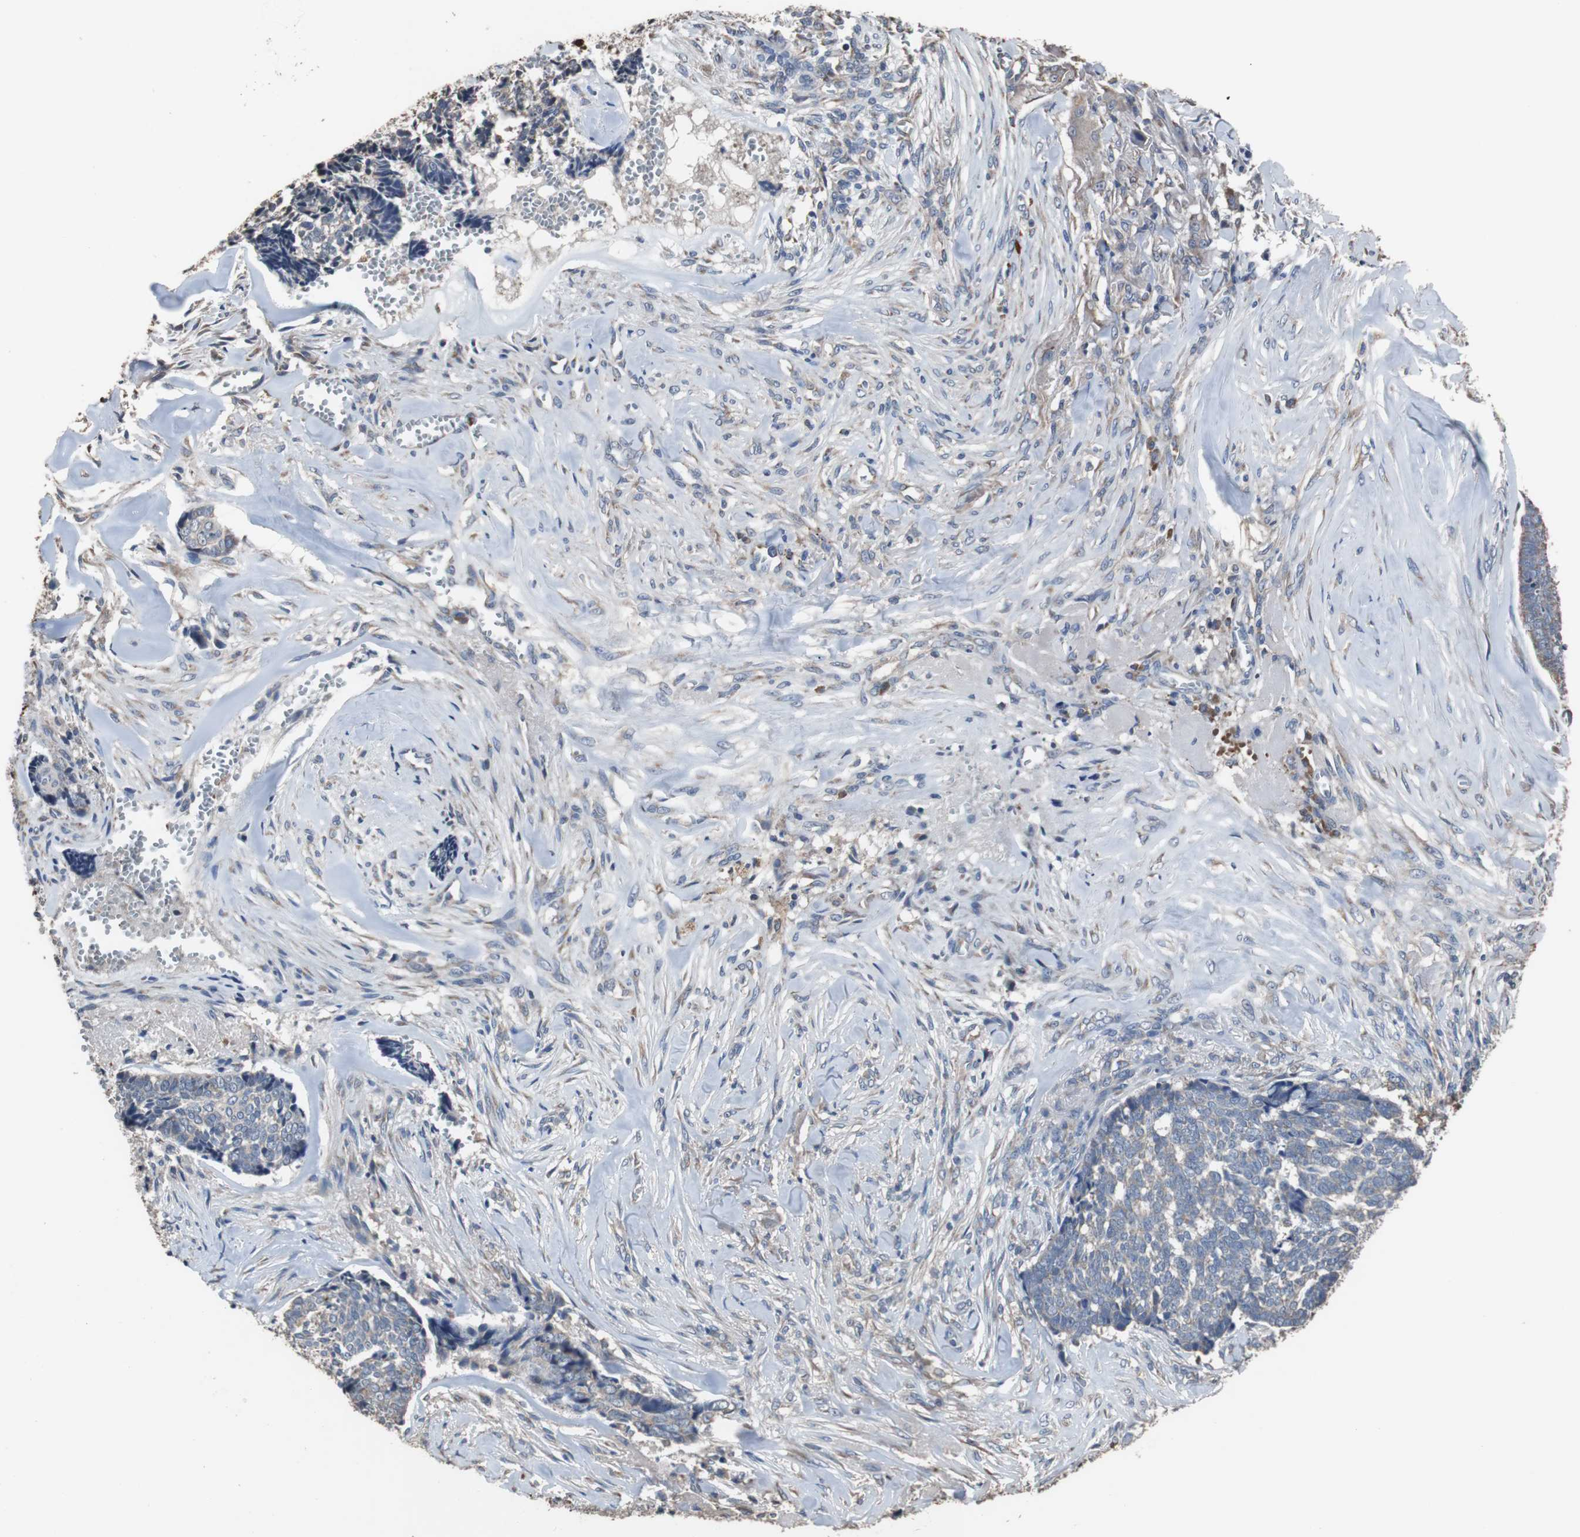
{"staining": {"intensity": "weak", "quantity": "25%-75%", "location": "cytoplasmic/membranous"}, "tissue": "skin cancer", "cell_type": "Tumor cells", "image_type": "cancer", "snomed": [{"axis": "morphology", "description": "Basal cell carcinoma"}, {"axis": "topography", "description": "Skin"}], "caption": "Basal cell carcinoma (skin) stained for a protein displays weak cytoplasmic/membranous positivity in tumor cells.", "gene": "SCIMP", "patient": {"sex": "male", "age": 84}}